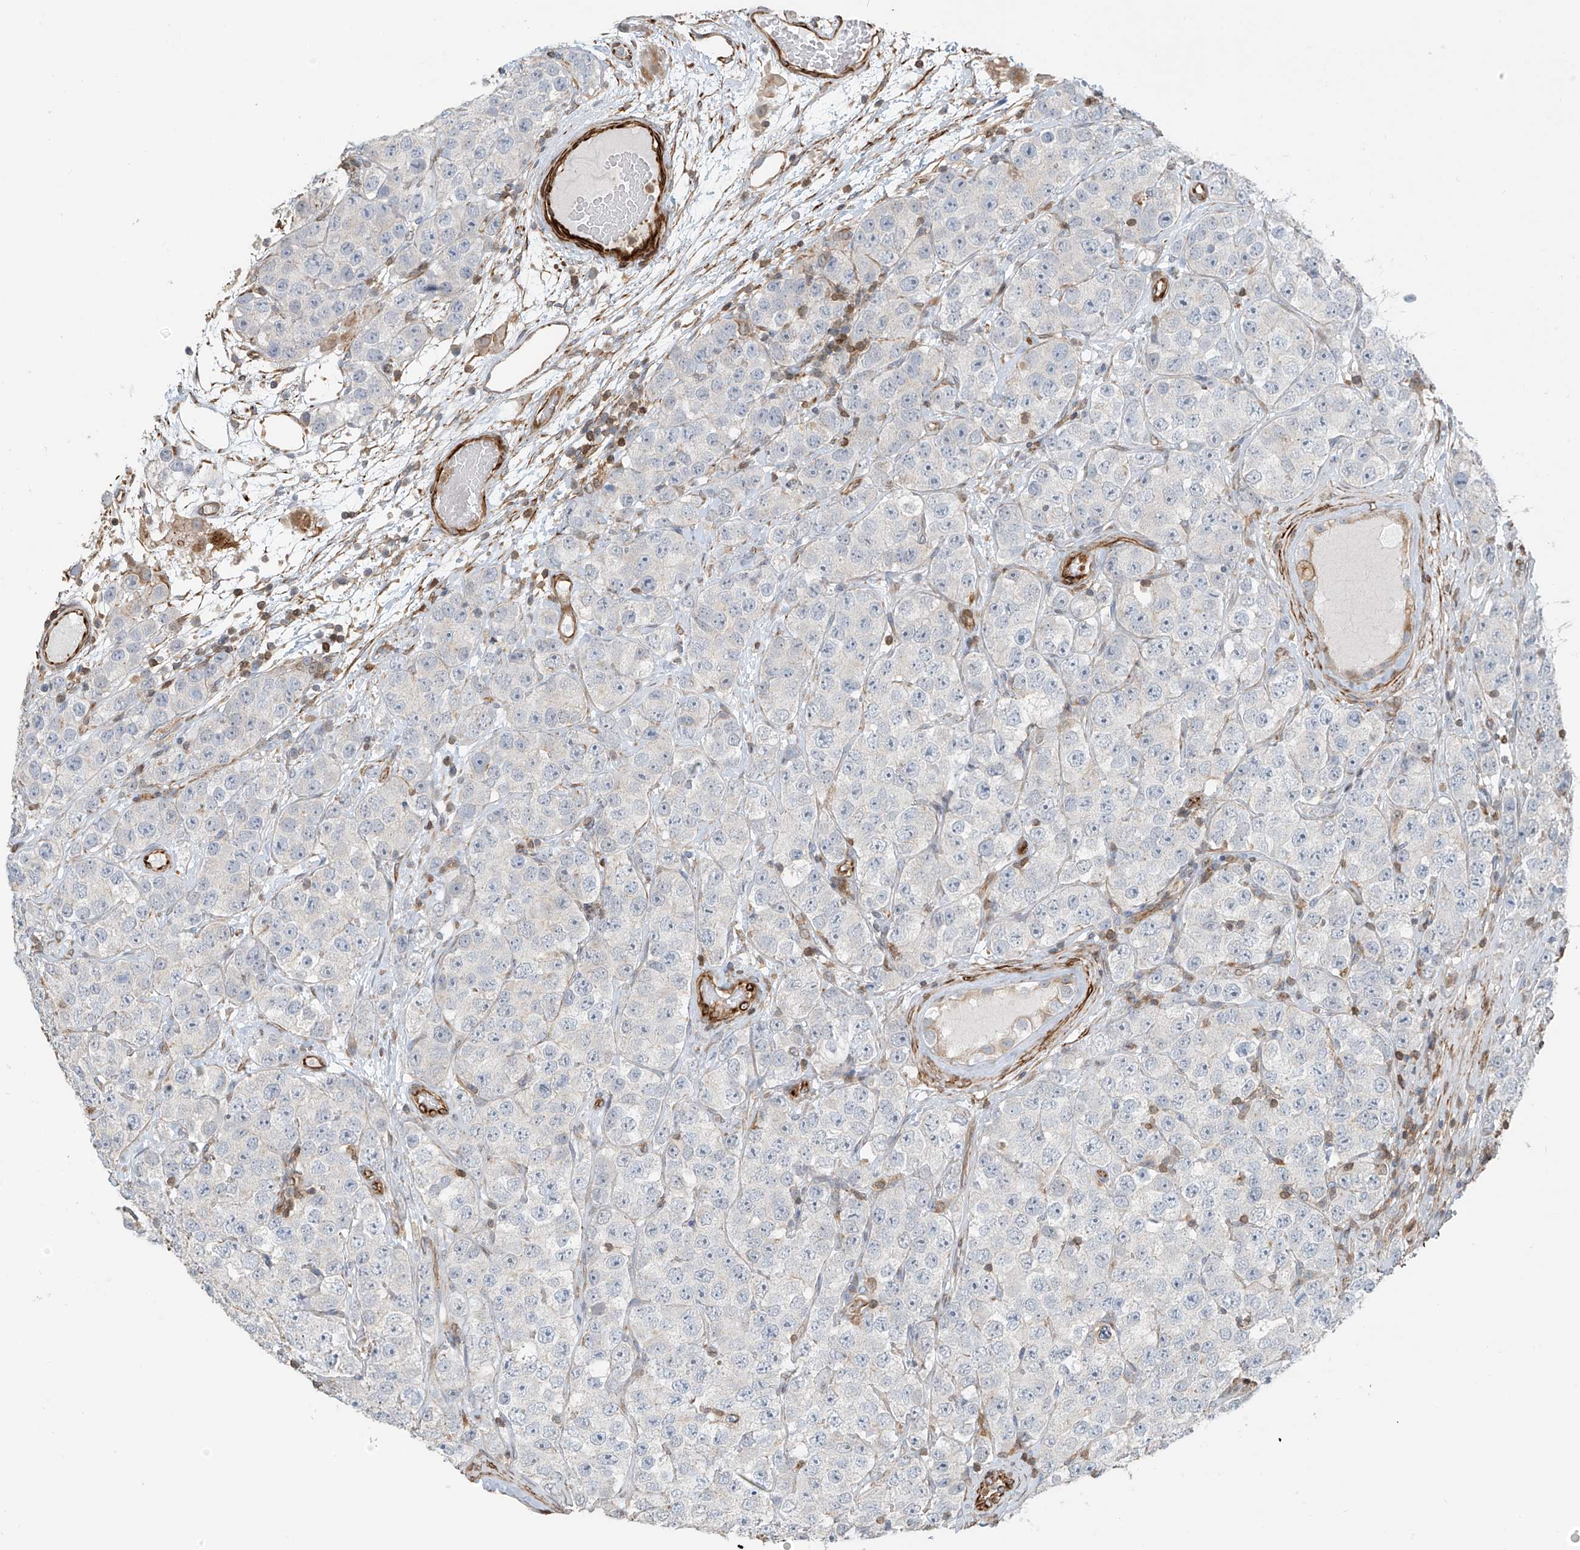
{"staining": {"intensity": "negative", "quantity": "none", "location": "none"}, "tissue": "testis cancer", "cell_type": "Tumor cells", "image_type": "cancer", "snomed": [{"axis": "morphology", "description": "Seminoma, NOS"}, {"axis": "topography", "description": "Testis"}], "caption": "Tumor cells are negative for brown protein staining in testis seminoma.", "gene": "SH3BGRL3", "patient": {"sex": "male", "age": 28}}